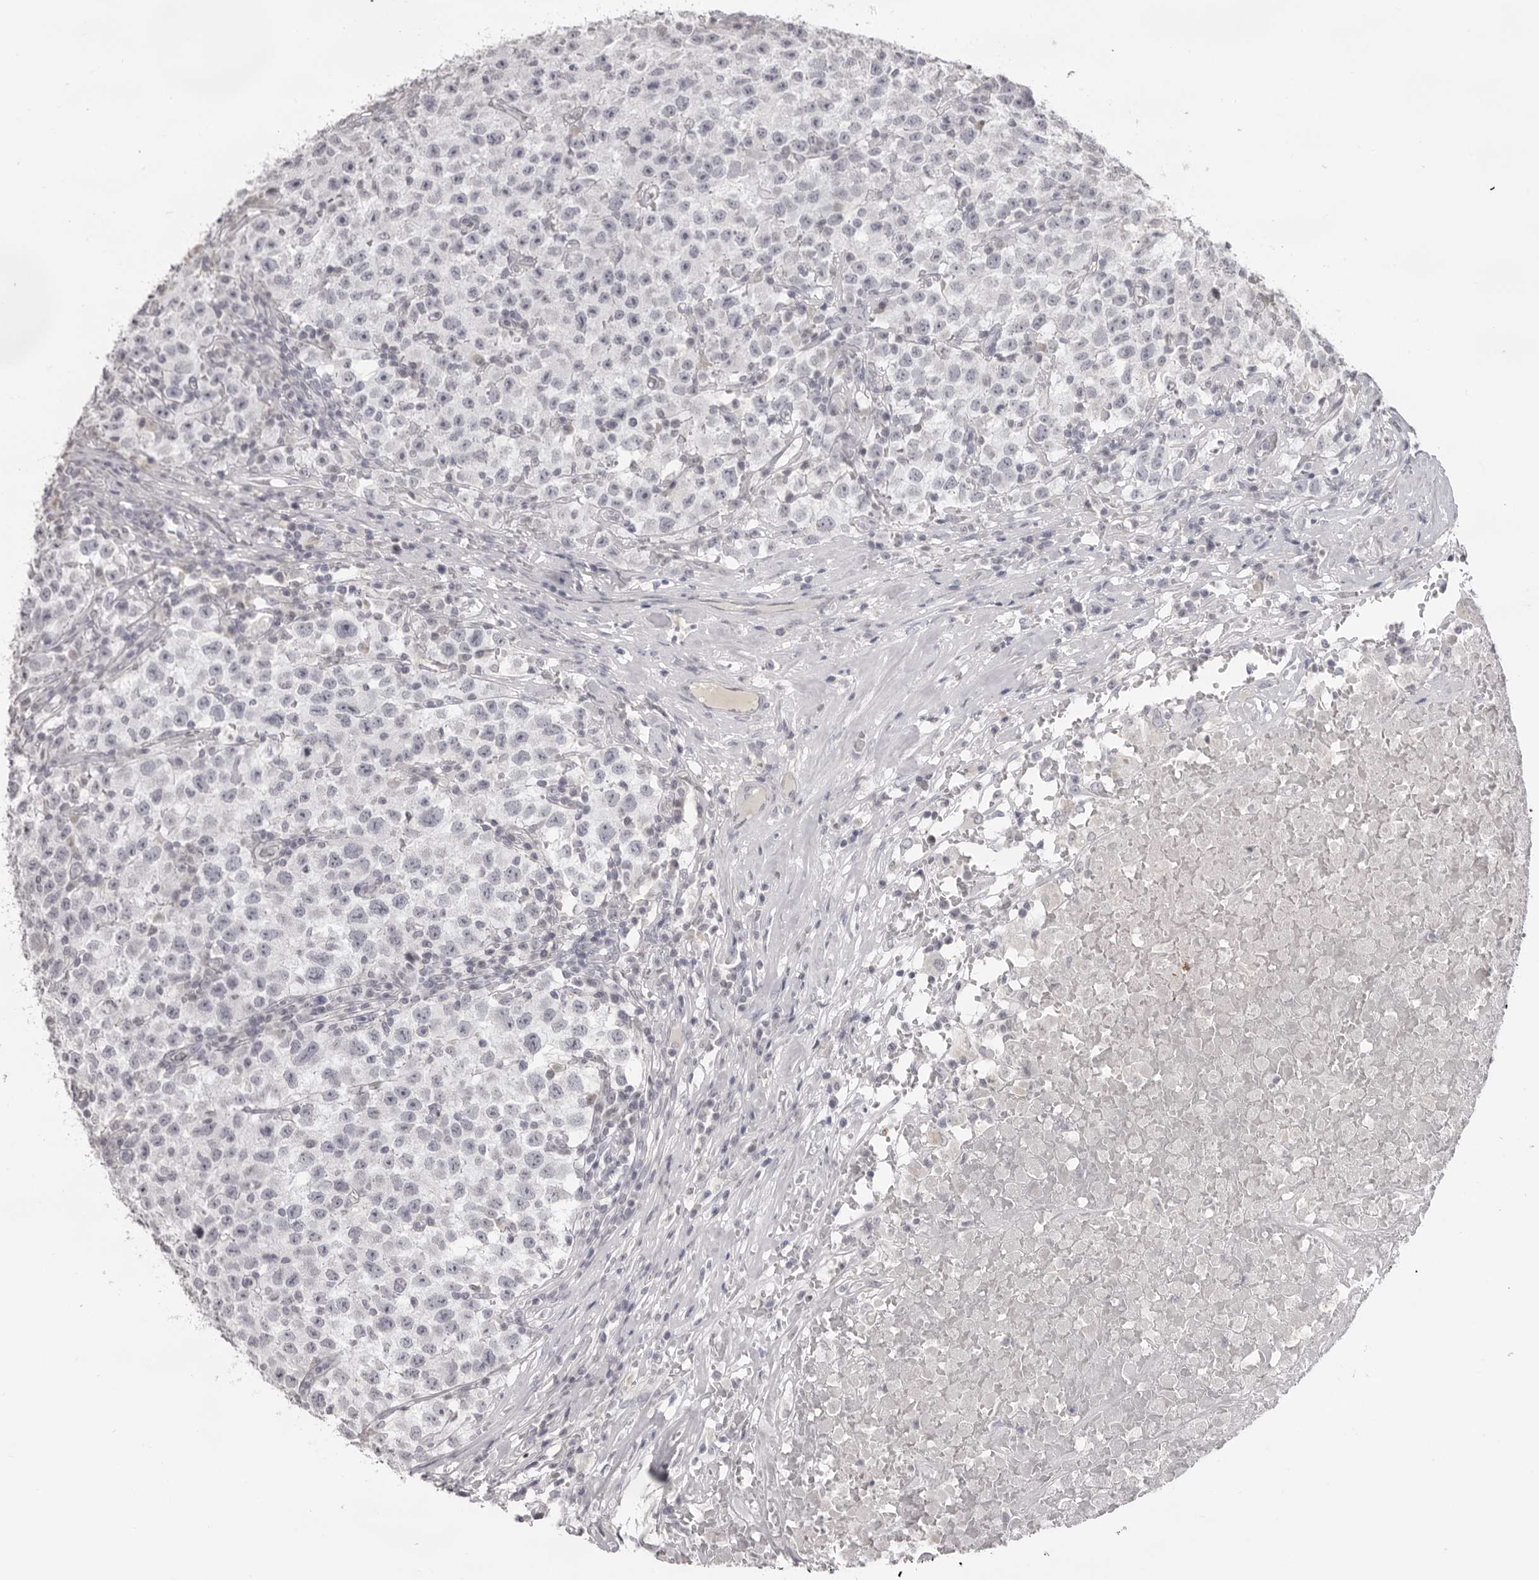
{"staining": {"intensity": "negative", "quantity": "none", "location": "none"}, "tissue": "testis cancer", "cell_type": "Tumor cells", "image_type": "cancer", "snomed": [{"axis": "morphology", "description": "Seminoma, NOS"}, {"axis": "topography", "description": "Testis"}], "caption": "High power microscopy image of an immunohistochemistry (IHC) photomicrograph of testis seminoma, revealing no significant positivity in tumor cells.", "gene": "ACP6", "patient": {"sex": "male", "age": 22}}